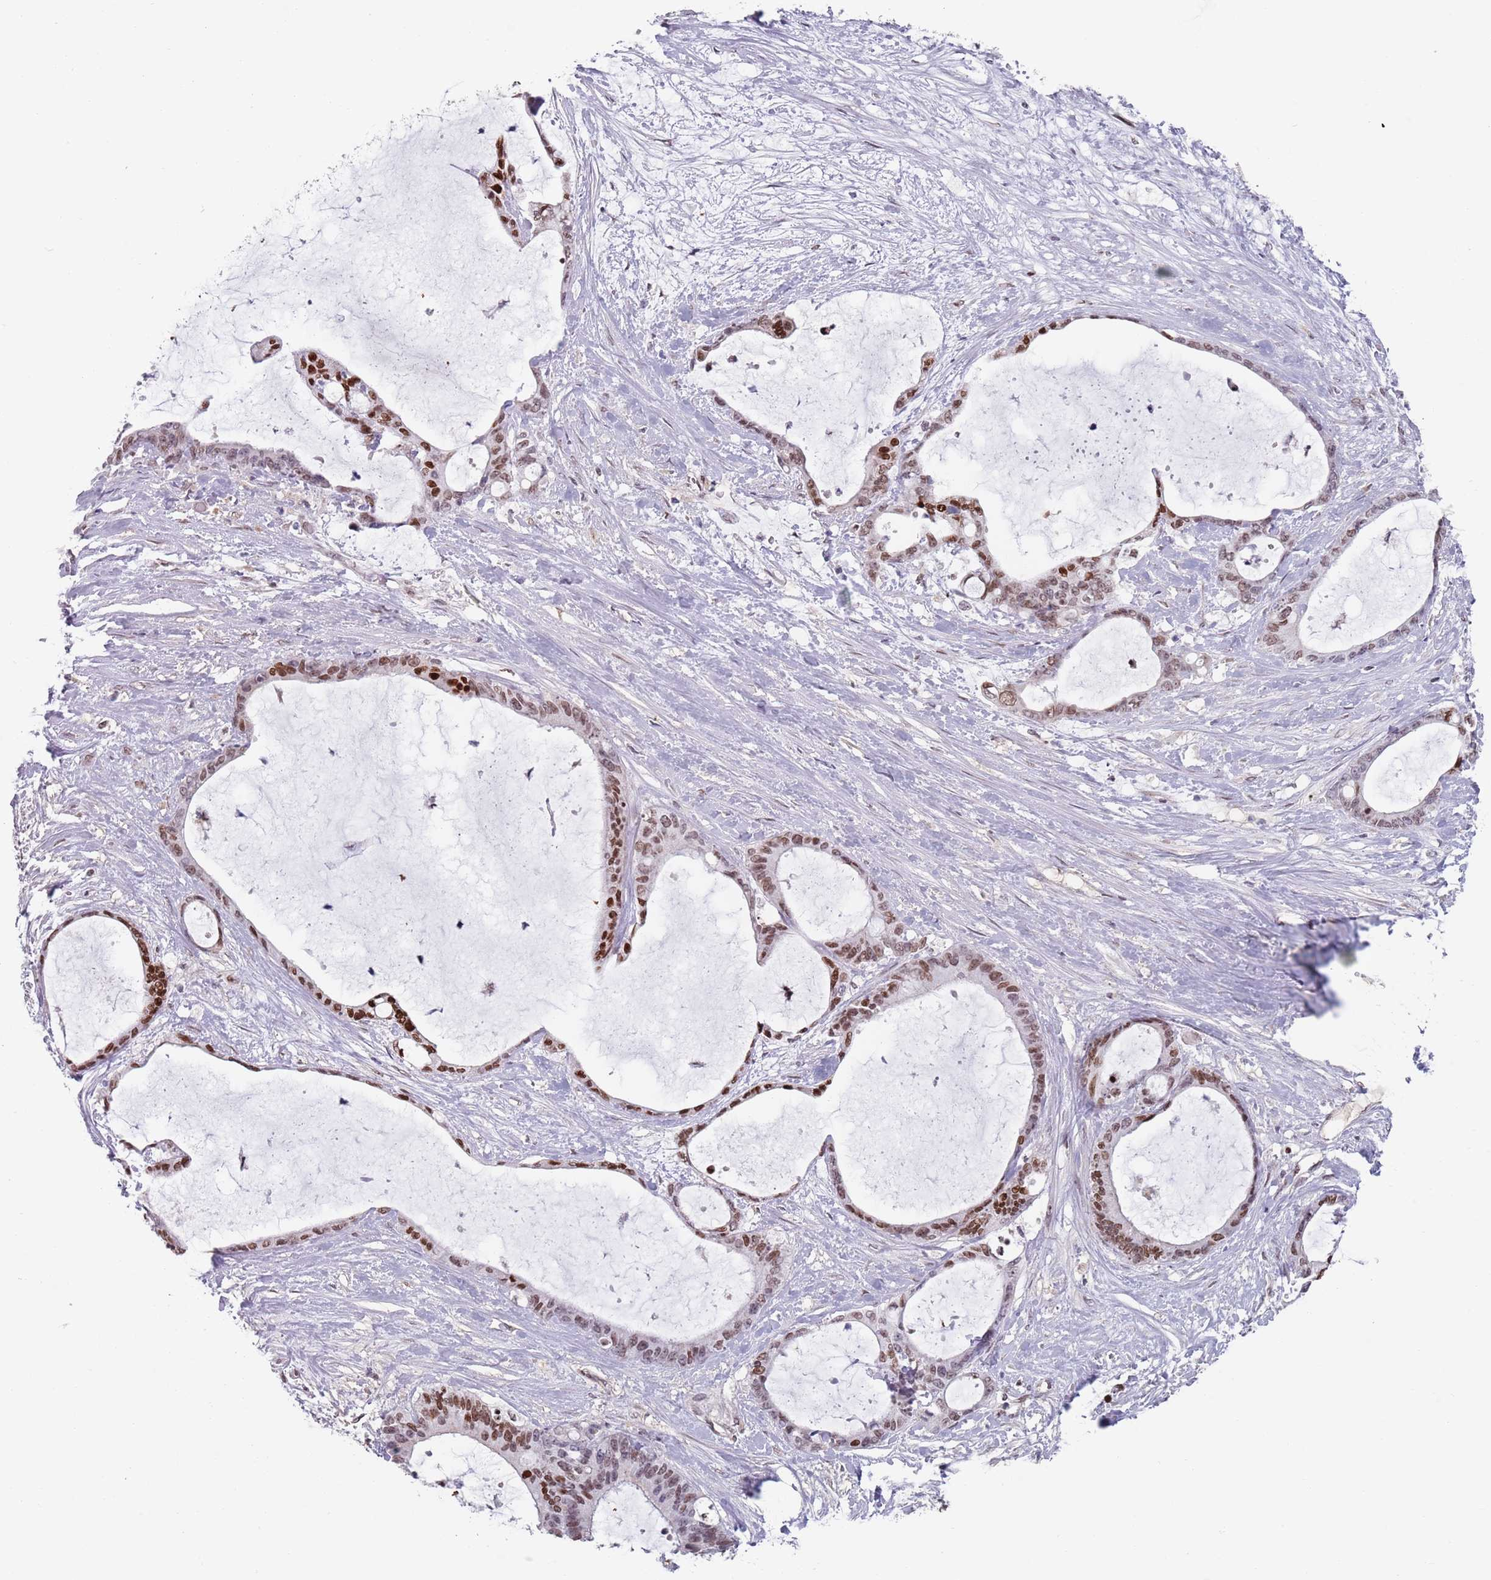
{"staining": {"intensity": "moderate", "quantity": ">75%", "location": "nuclear"}, "tissue": "liver cancer", "cell_type": "Tumor cells", "image_type": "cancer", "snomed": [{"axis": "morphology", "description": "Normal tissue, NOS"}, {"axis": "morphology", "description": "Cholangiocarcinoma"}, {"axis": "topography", "description": "Liver"}, {"axis": "topography", "description": "Peripheral nerve tissue"}], "caption": "Immunohistochemistry (IHC) (DAB (3,3'-diaminobenzidine)) staining of human liver cholangiocarcinoma exhibits moderate nuclear protein staining in about >75% of tumor cells.", "gene": "MFSD12", "patient": {"sex": "female", "age": 73}}